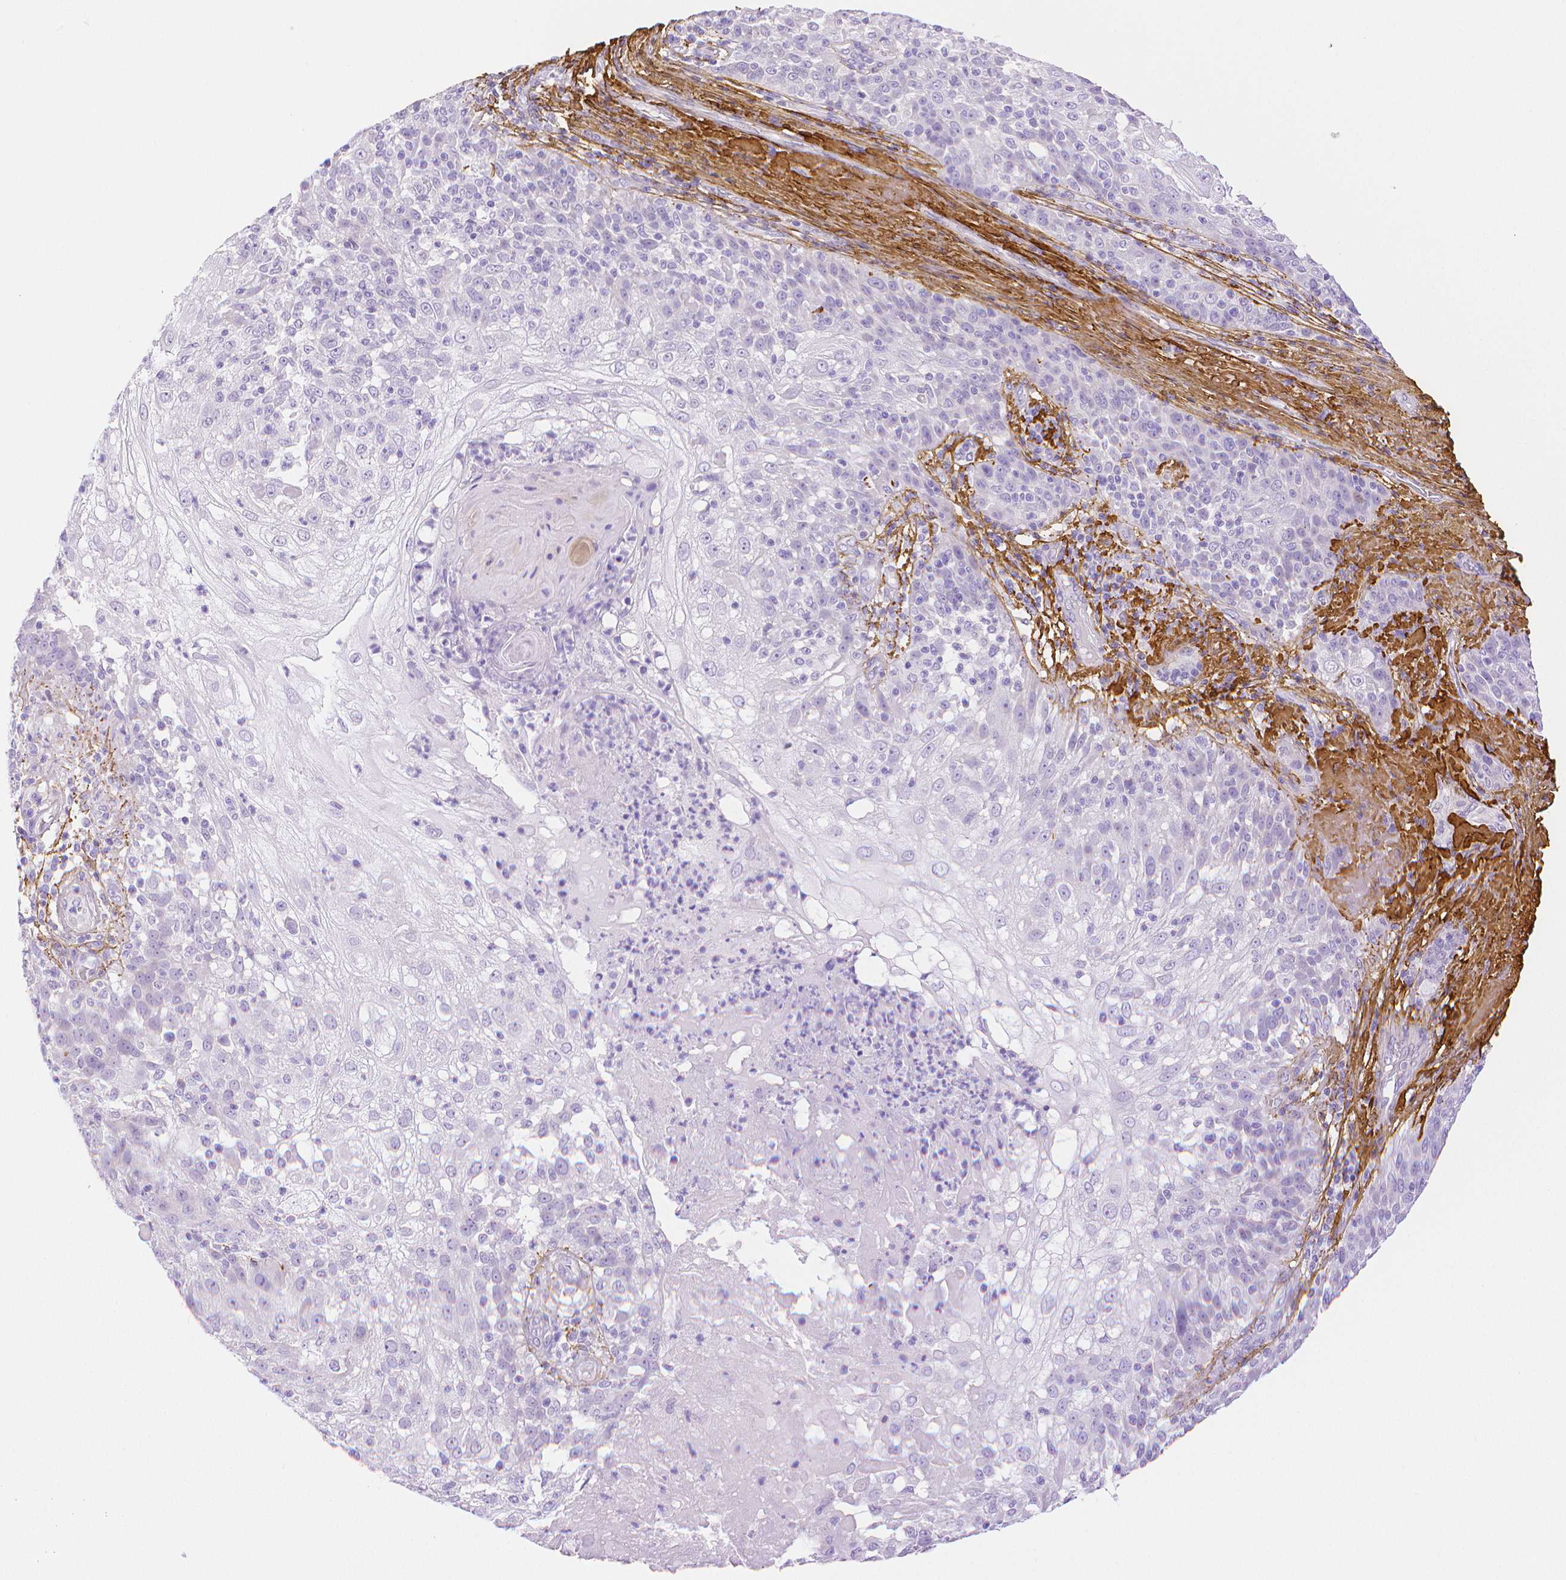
{"staining": {"intensity": "negative", "quantity": "none", "location": "none"}, "tissue": "skin cancer", "cell_type": "Tumor cells", "image_type": "cancer", "snomed": [{"axis": "morphology", "description": "Normal tissue, NOS"}, {"axis": "morphology", "description": "Squamous cell carcinoma, NOS"}, {"axis": "topography", "description": "Skin"}], "caption": "Histopathology image shows no significant protein positivity in tumor cells of skin squamous cell carcinoma. (DAB immunohistochemistry (IHC), high magnification).", "gene": "FBN1", "patient": {"sex": "female", "age": 83}}